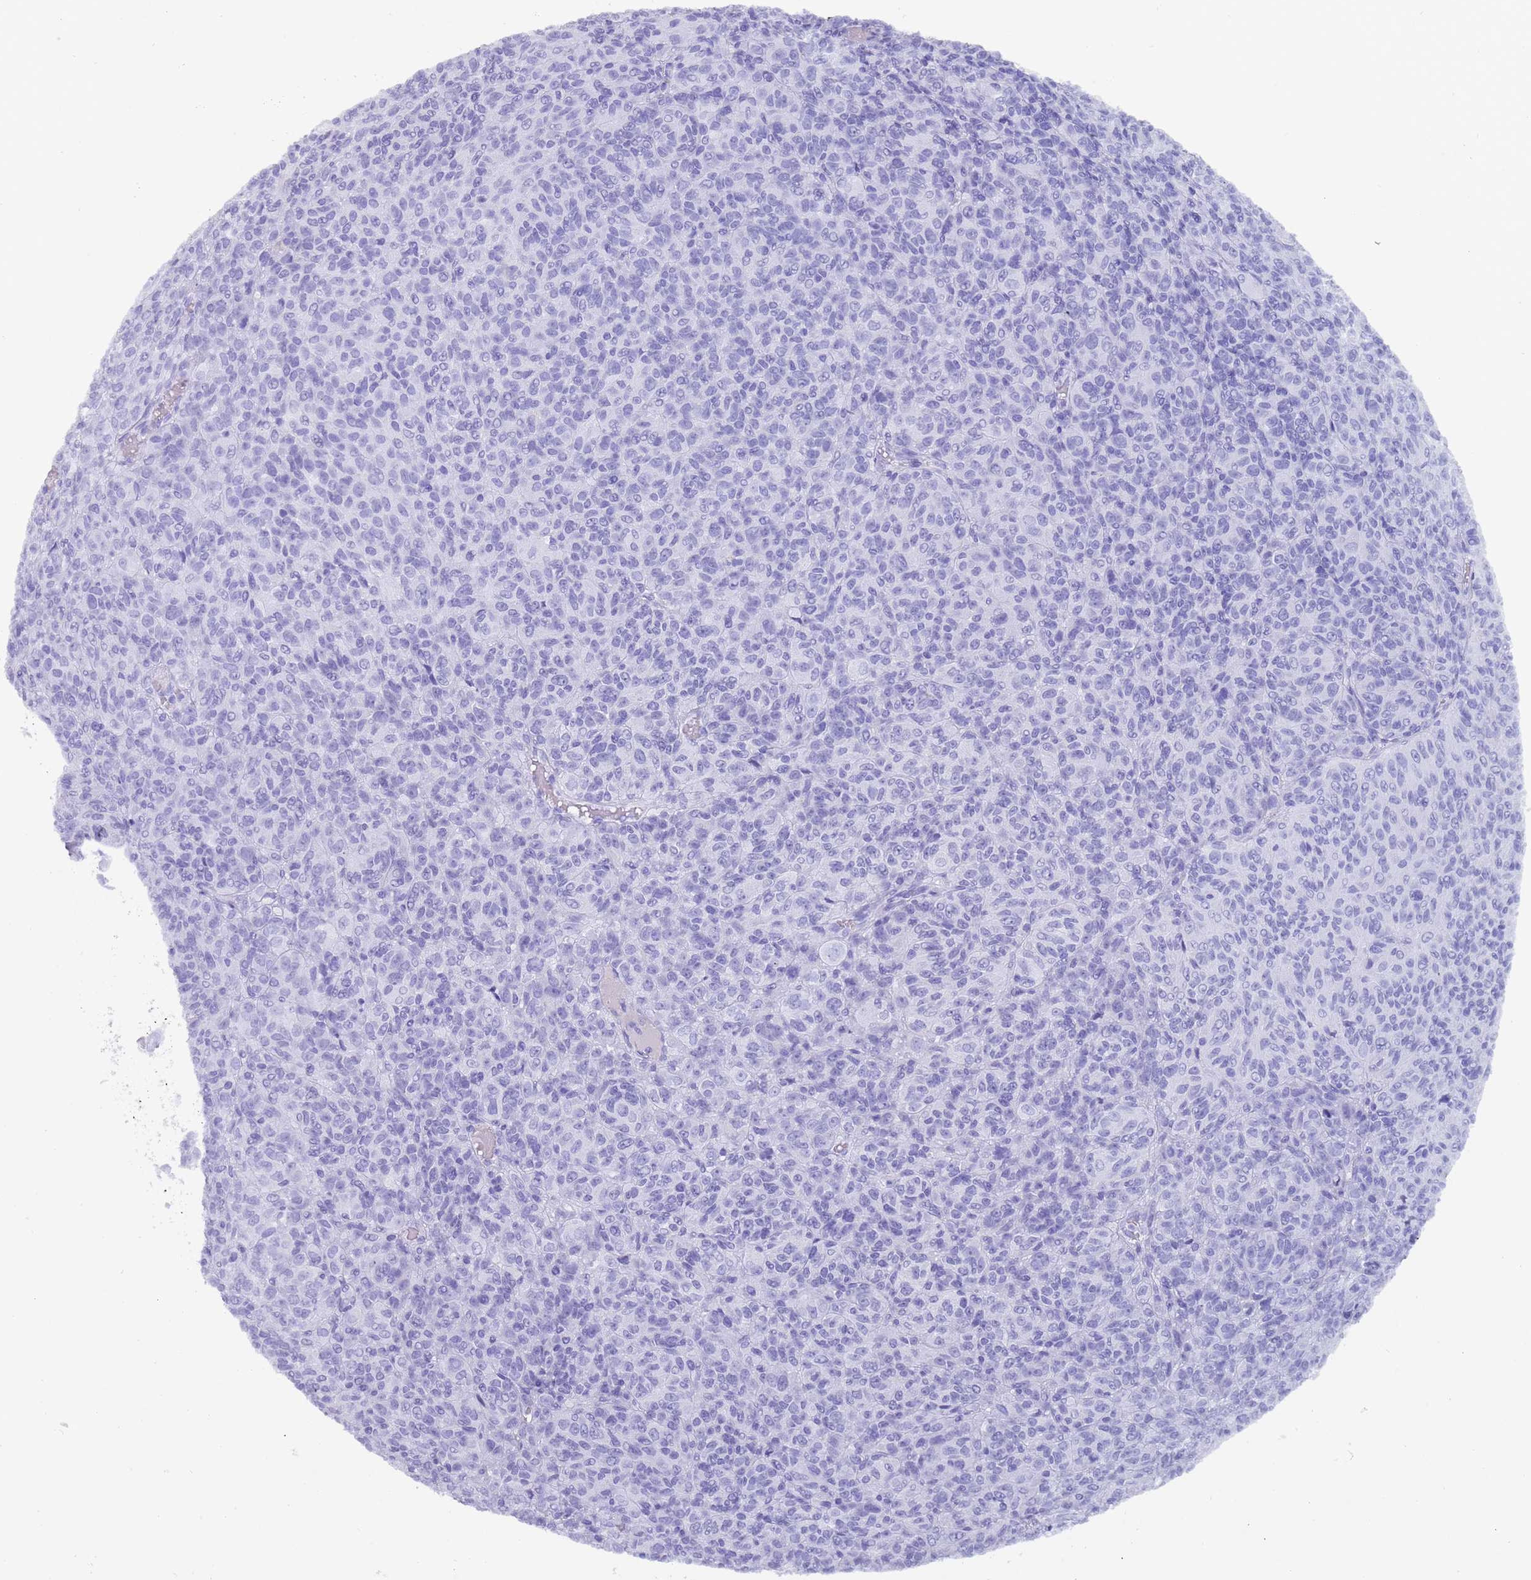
{"staining": {"intensity": "negative", "quantity": "none", "location": "none"}, "tissue": "melanoma", "cell_type": "Tumor cells", "image_type": "cancer", "snomed": [{"axis": "morphology", "description": "Malignant melanoma, Metastatic site"}, {"axis": "topography", "description": "Brain"}], "caption": "The photomicrograph reveals no staining of tumor cells in melanoma. The staining was performed using DAB to visualize the protein expression in brown, while the nuclei were stained in blue with hematoxylin (Magnification: 20x).", "gene": "MYADML2", "patient": {"sex": "female", "age": 56}}